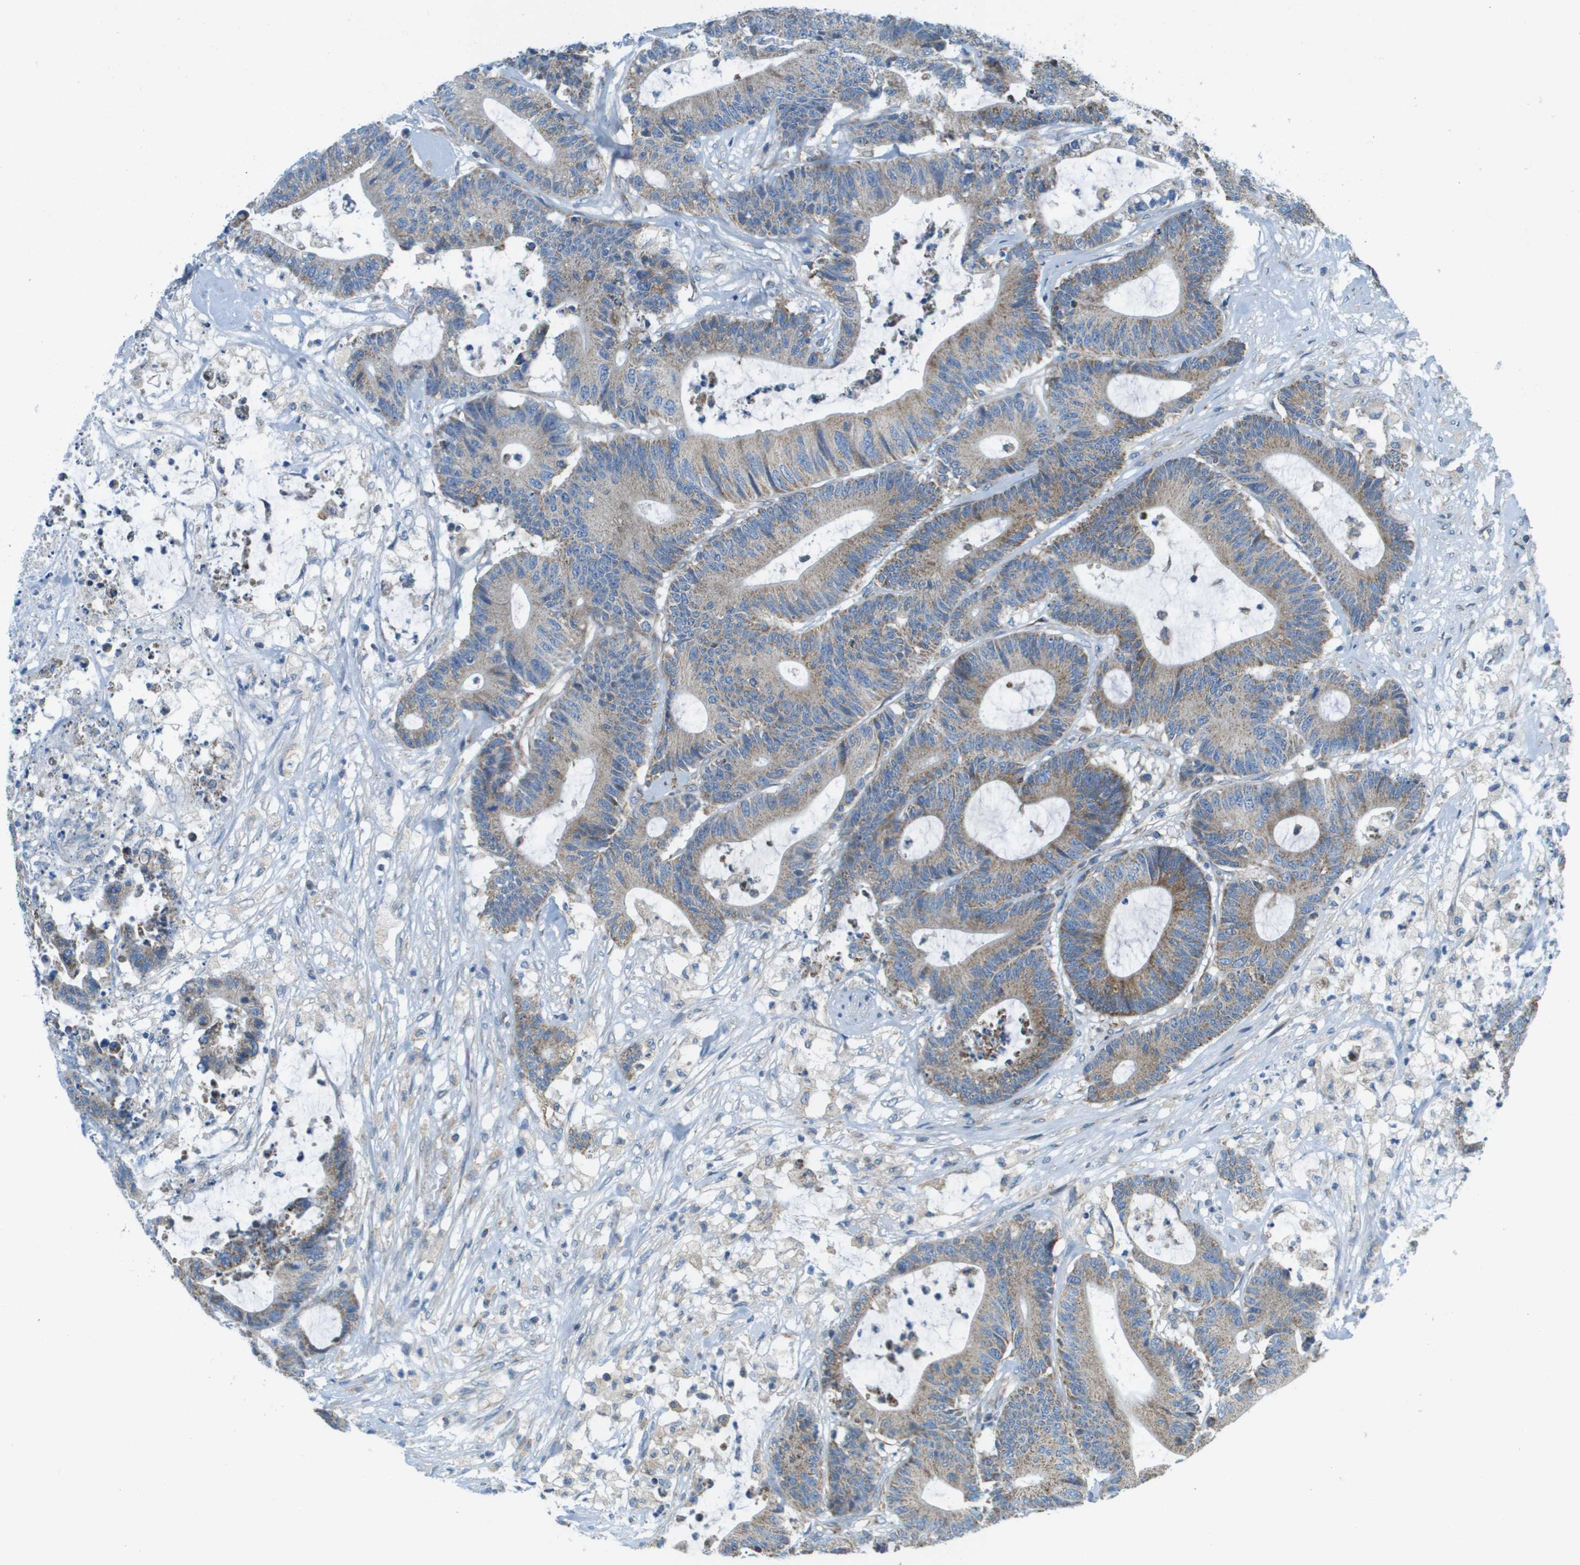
{"staining": {"intensity": "moderate", "quantity": ">75%", "location": "cytoplasmic/membranous"}, "tissue": "colorectal cancer", "cell_type": "Tumor cells", "image_type": "cancer", "snomed": [{"axis": "morphology", "description": "Adenocarcinoma, NOS"}, {"axis": "topography", "description": "Colon"}], "caption": "Human colorectal cancer stained with a protein marker displays moderate staining in tumor cells.", "gene": "TAOK3", "patient": {"sex": "female", "age": 84}}